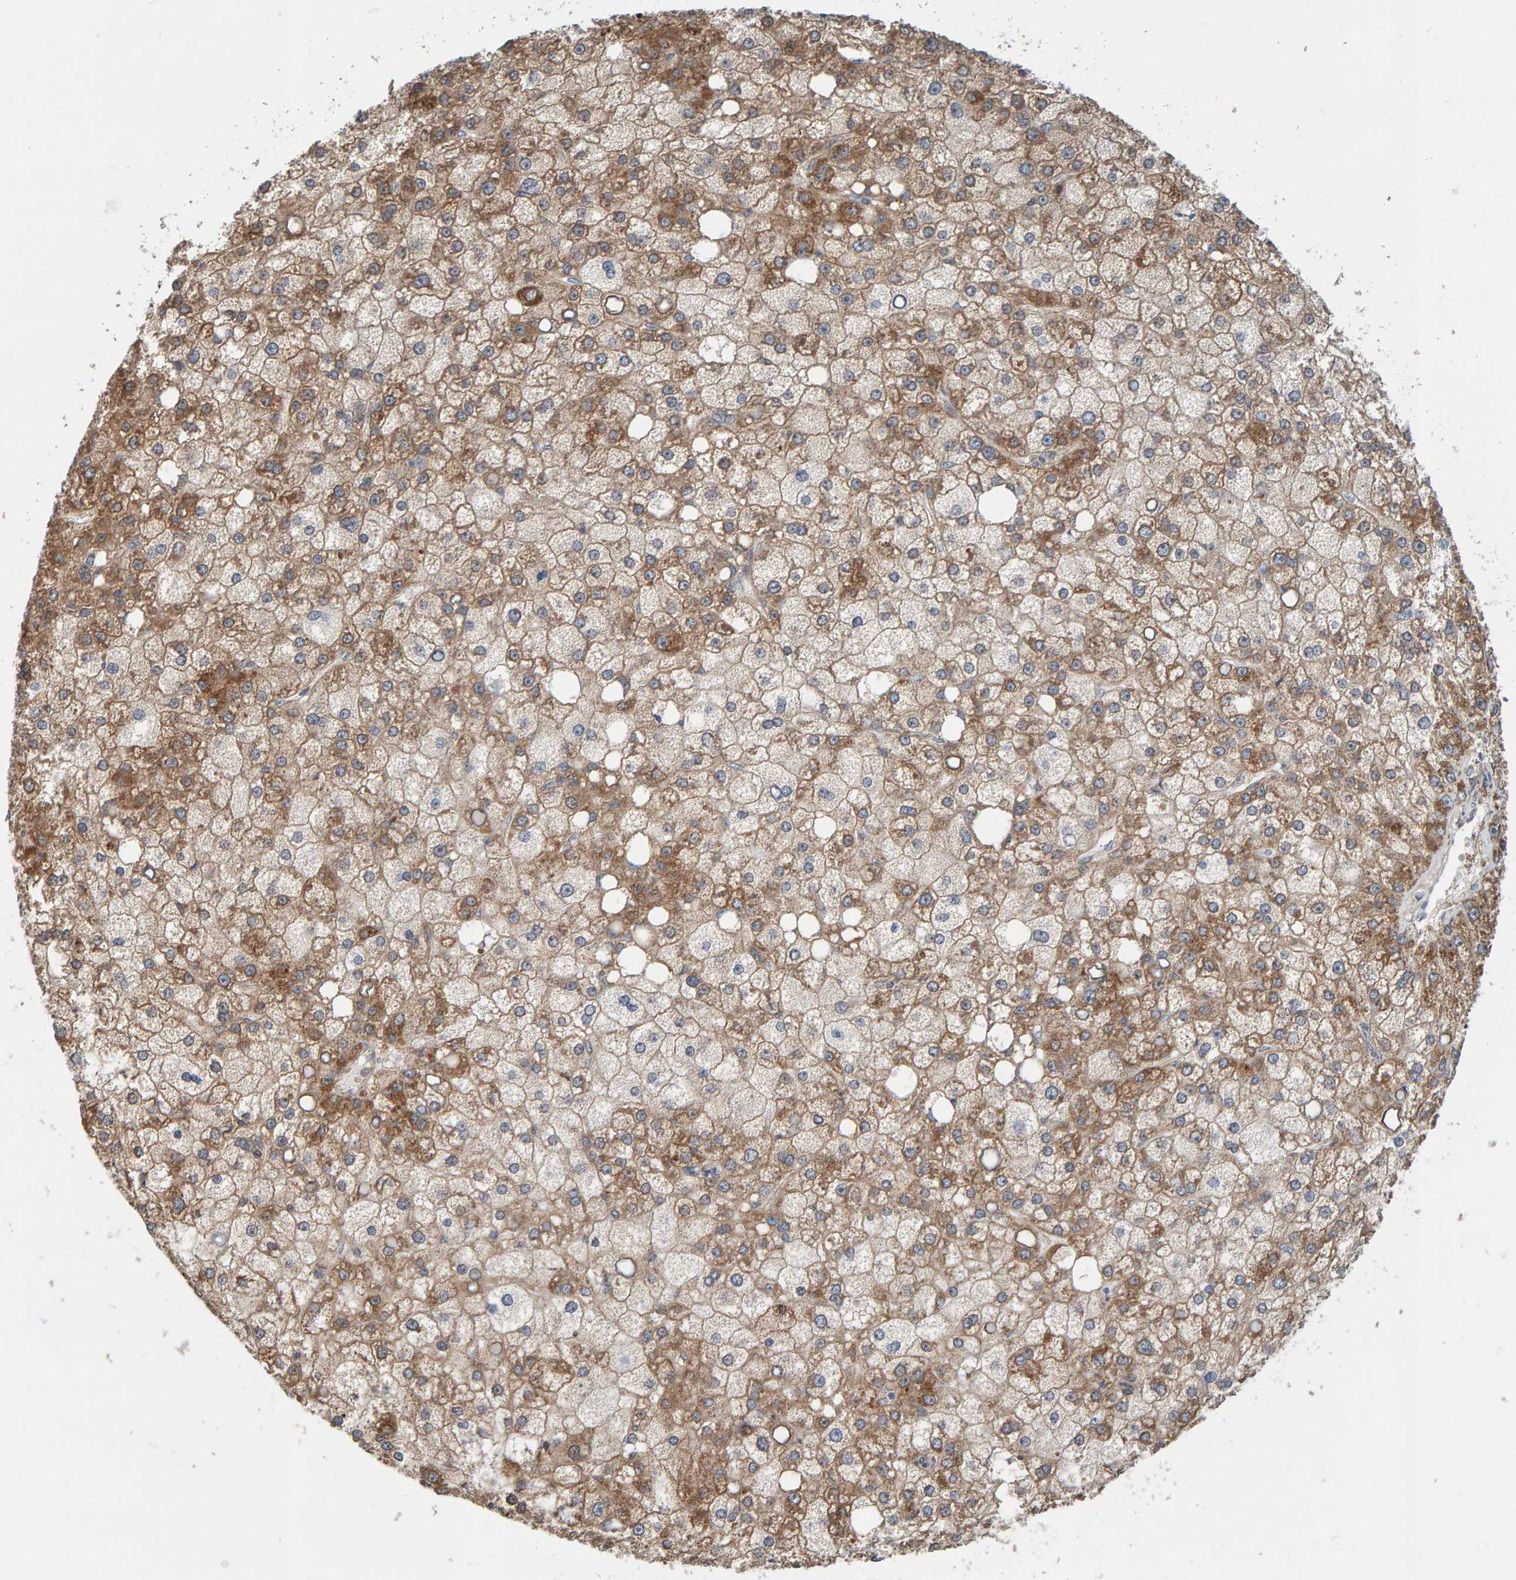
{"staining": {"intensity": "moderate", "quantity": ">75%", "location": "cytoplasmic/membranous"}, "tissue": "liver cancer", "cell_type": "Tumor cells", "image_type": "cancer", "snomed": [{"axis": "morphology", "description": "Carcinoma, Hepatocellular, NOS"}, {"axis": "topography", "description": "Liver"}], "caption": "Tumor cells reveal medium levels of moderate cytoplasmic/membranous expression in about >75% of cells in liver cancer (hepatocellular carcinoma). The staining was performed using DAB (3,3'-diaminobenzidine) to visualize the protein expression in brown, while the nuclei were stained in blue with hematoxylin (Magnification: 20x).", "gene": "MRPL45", "patient": {"sex": "male", "age": 67}}